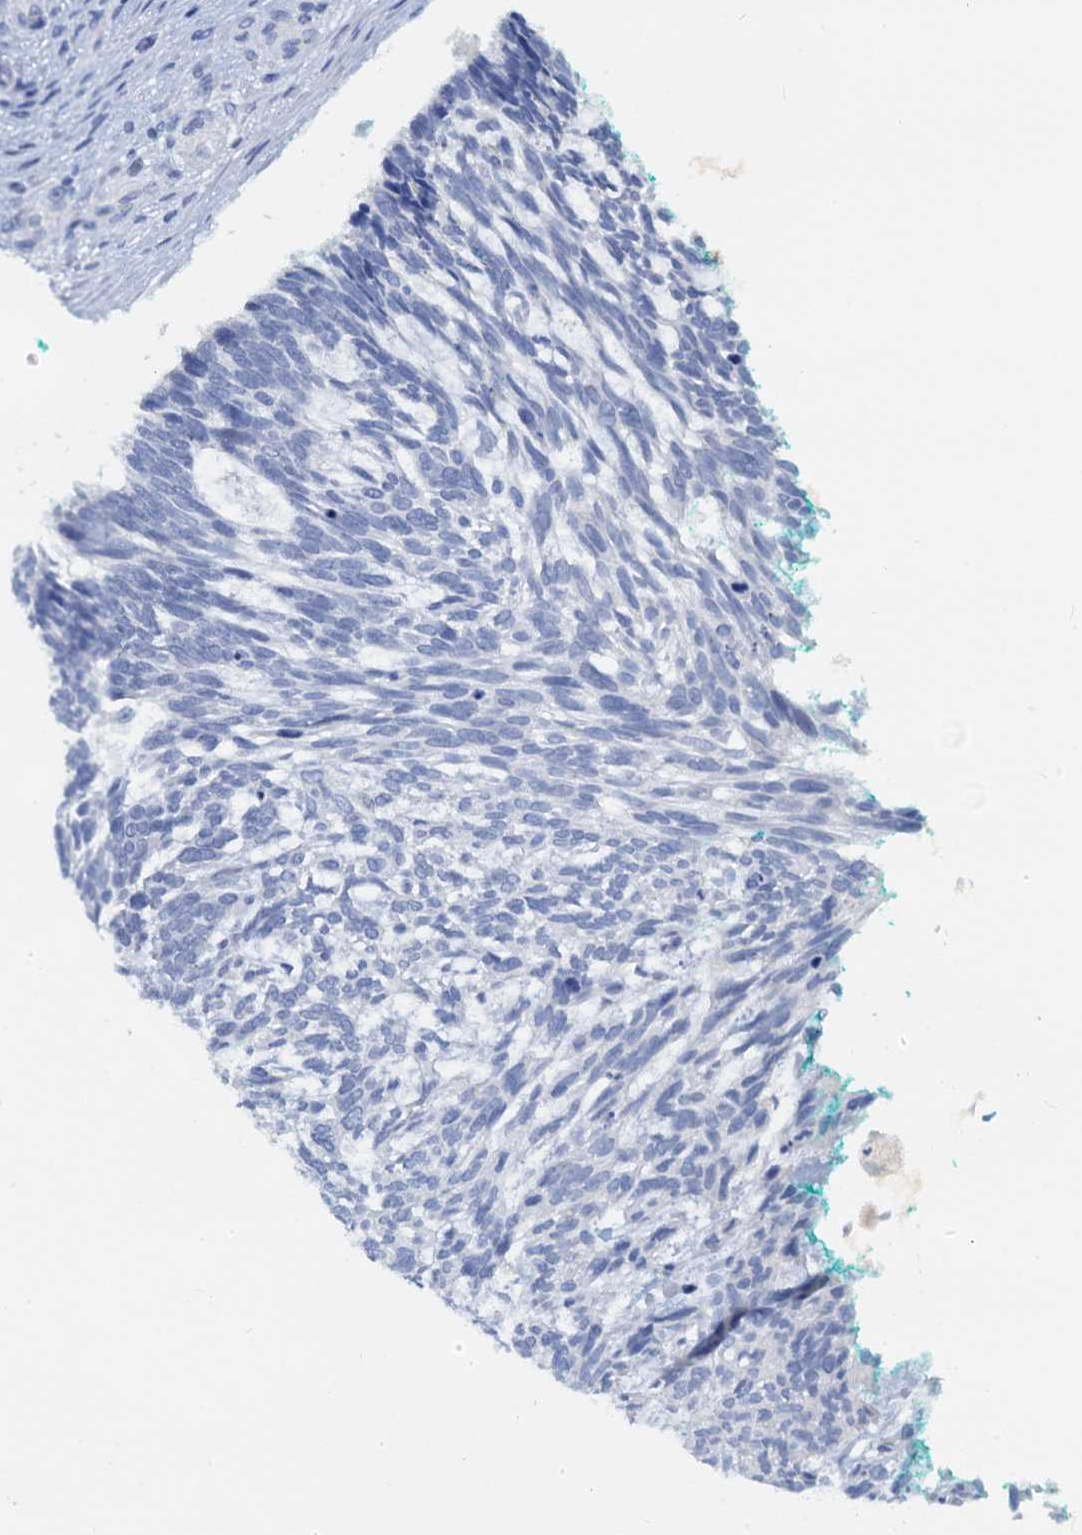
{"staining": {"intensity": "negative", "quantity": "none", "location": "none"}, "tissue": "skin cancer", "cell_type": "Tumor cells", "image_type": "cancer", "snomed": [{"axis": "morphology", "description": "Basal cell carcinoma"}, {"axis": "topography", "description": "Skin"}], "caption": "There is no significant positivity in tumor cells of skin cancer.", "gene": "PTGES3", "patient": {"sex": "male", "age": 88}}